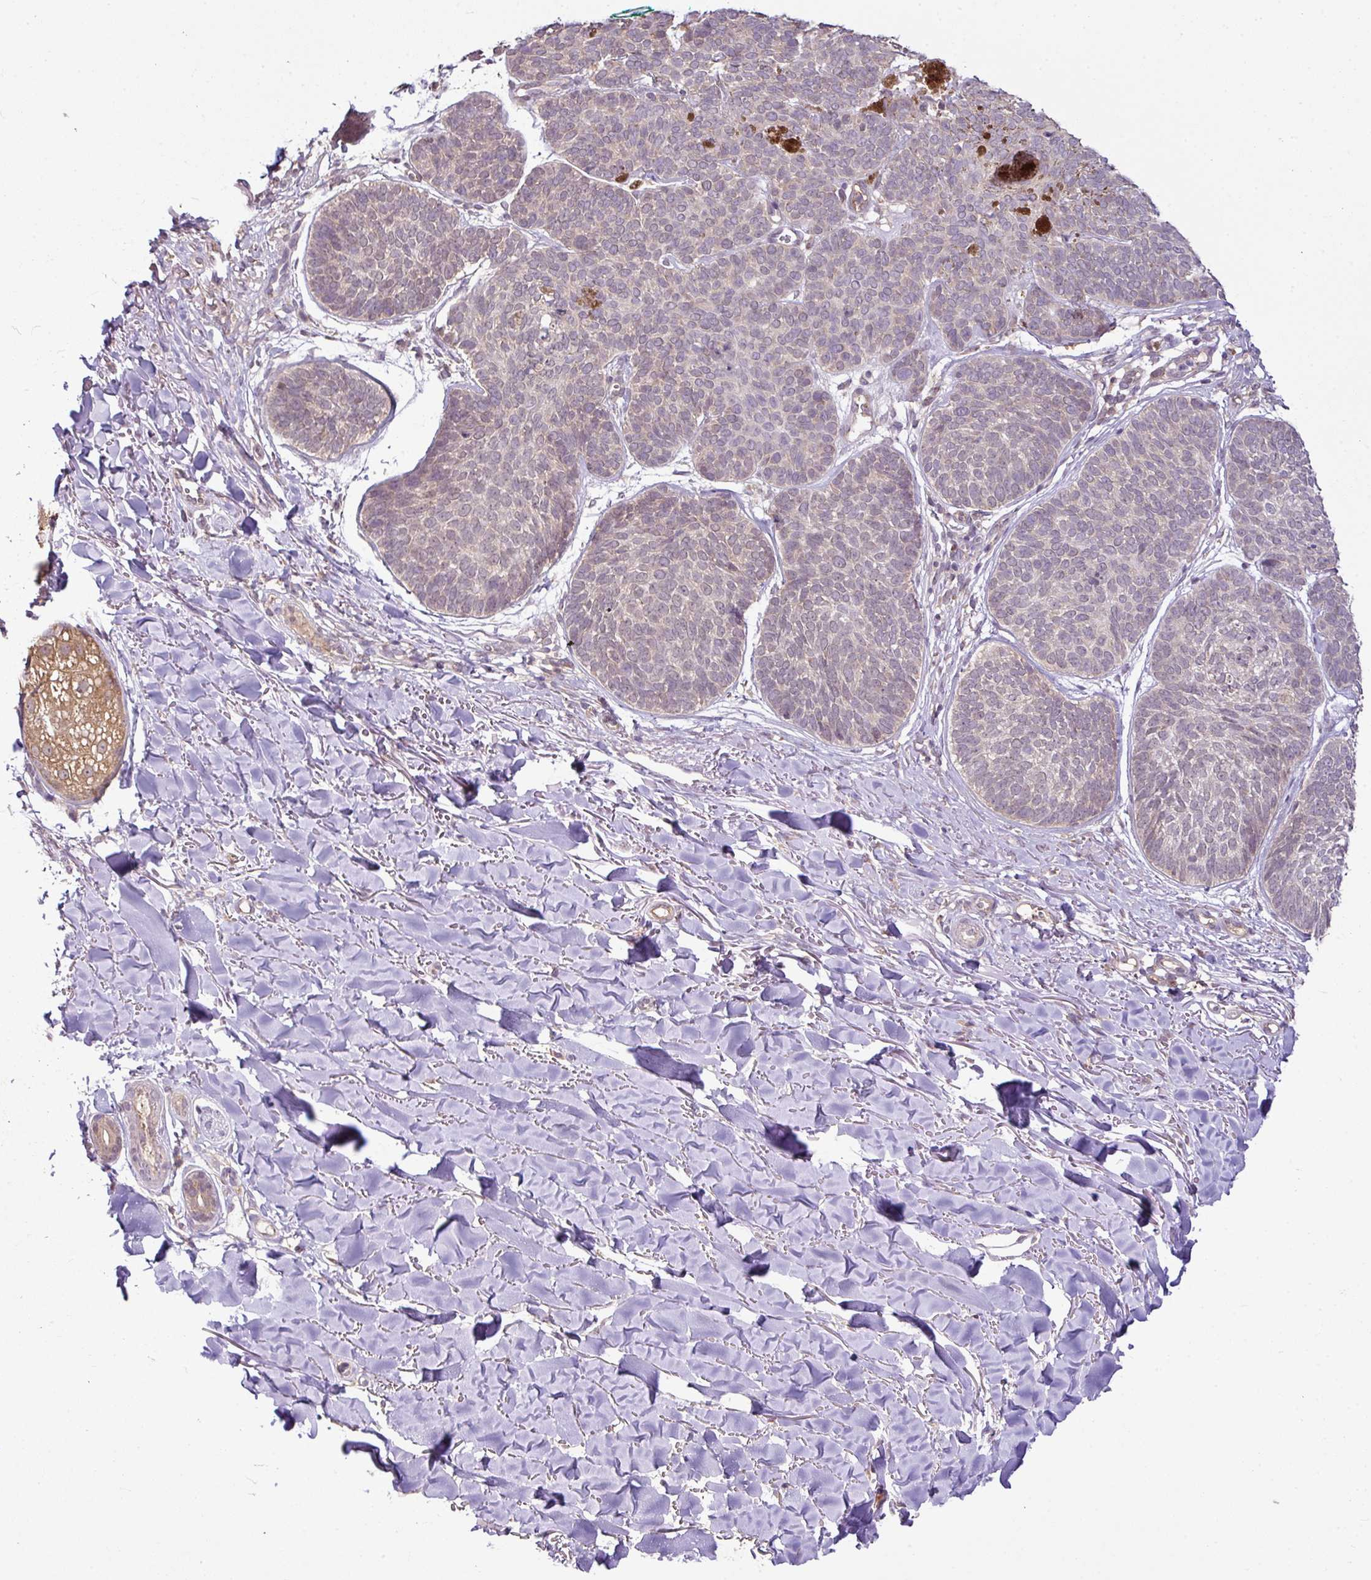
{"staining": {"intensity": "weak", "quantity": "<25%", "location": "cytoplasmic/membranous"}, "tissue": "skin cancer", "cell_type": "Tumor cells", "image_type": "cancer", "snomed": [{"axis": "morphology", "description": "Basal cell carcinoma"}, {"axis": "topography", "description": "Skin"}, {"axis": "topography", "description": "Skin of neck"}, {"axis": "topography", "description": "Skin of shoulder"}, {"axis": "topography", "description": "Skin of back"}], "caption": "This is an immunohistochemistry (IHC) histopathology image of human skin cancer. There is no staining in tumor cells.", "gene": "DNAAF4", "patient": {"sex": "male", "age": 80}}